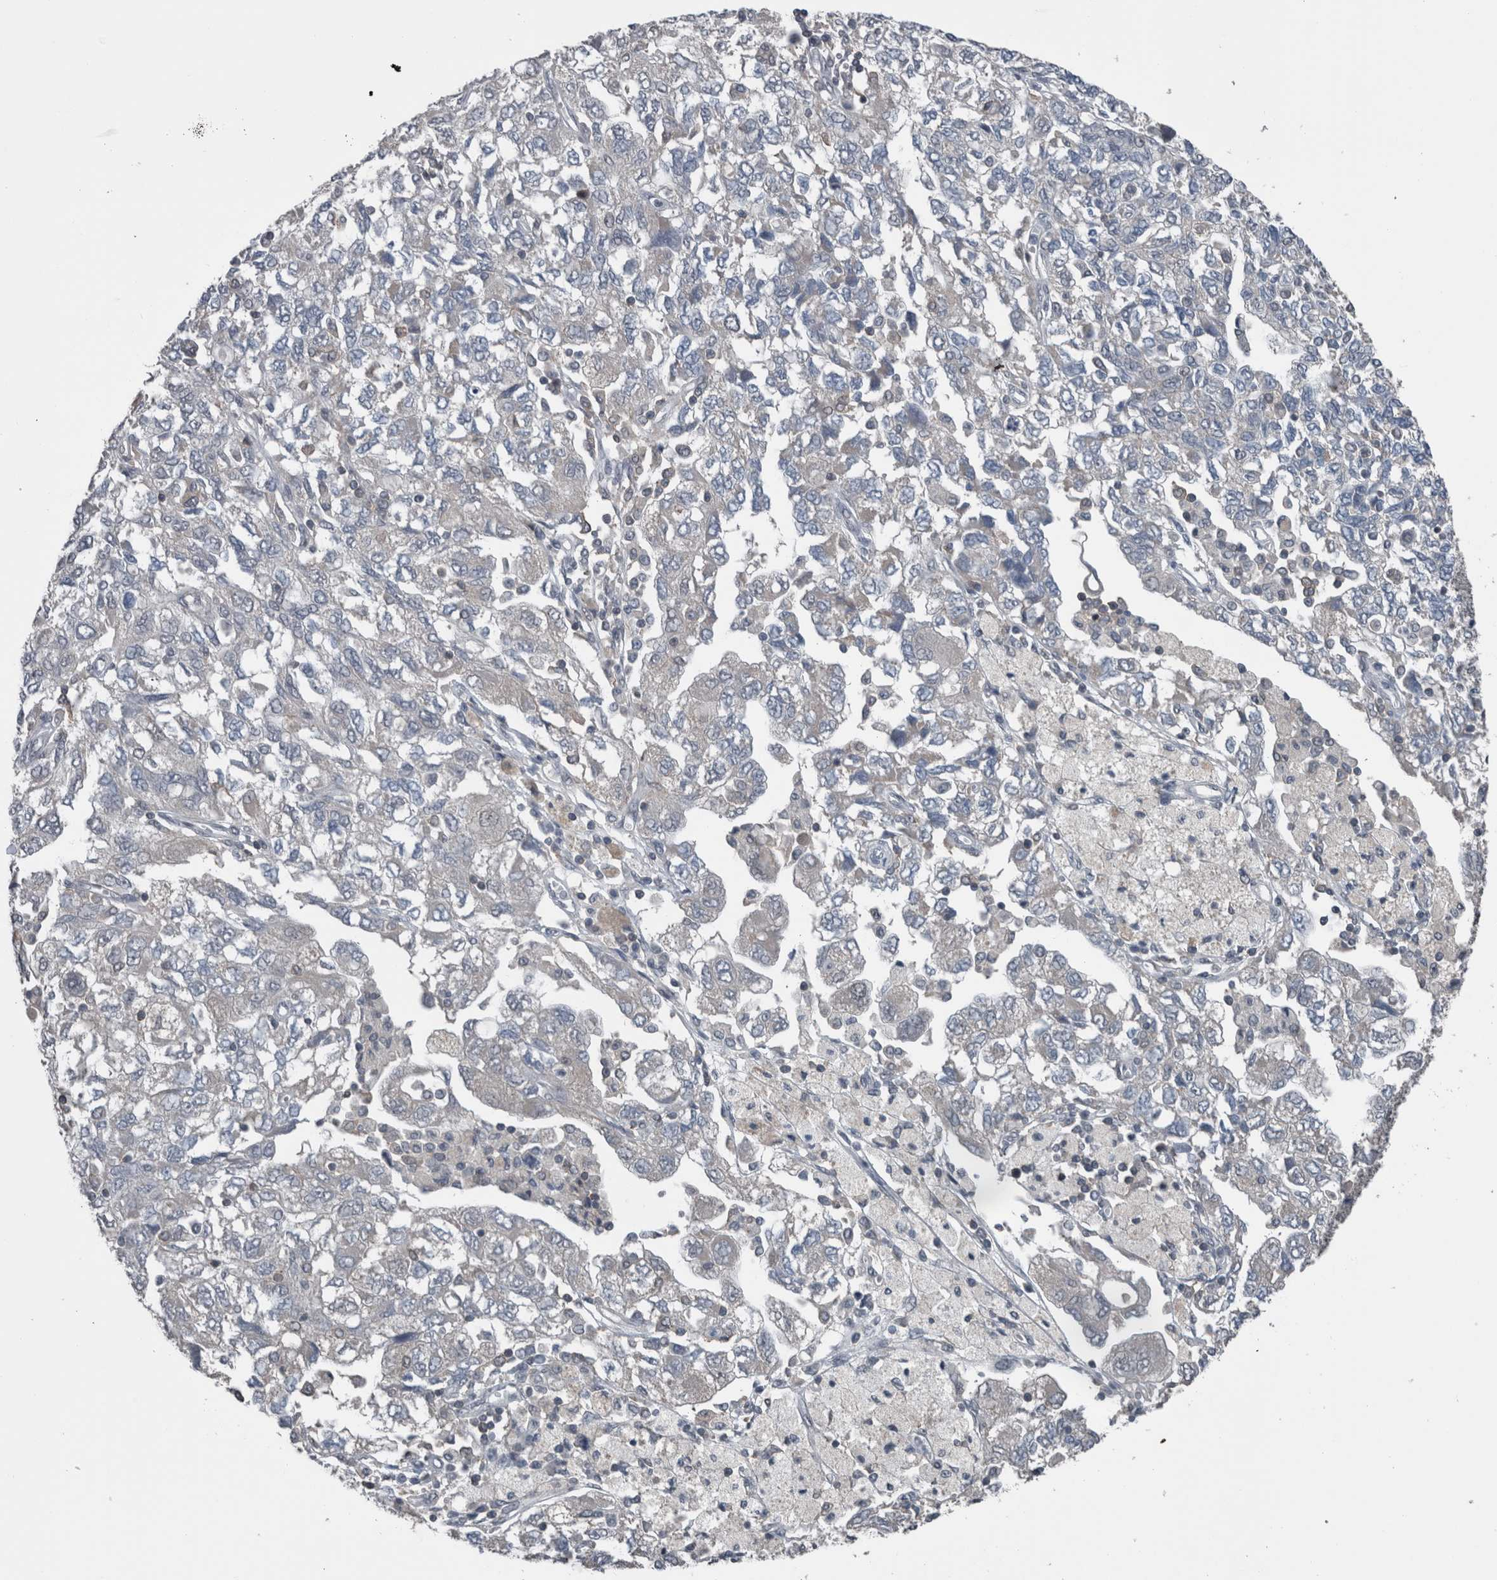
{"staining": {"intensity": "negative", "quantity": "none", "location": "none"}, "tissue": "ovarian cancer", "cell_type": "Tumor cells", "image_type": "cancer", "snomed": [{"axis": "morphology", "description": "Carcinoma, NOS"}, {"axis": "morphology", "description": "Cystadenocarcinoma, serous, NOS"}, {"axis": "topography", "description": "Ovary"}], "caption": "This is an IHC histopathology image of human ovarian cancer (serous cystadenocarcinoma). There is no positivity in tumor cells.", "gene": "ZBTB21", "patient": {"sex": "female", "age": 69}}